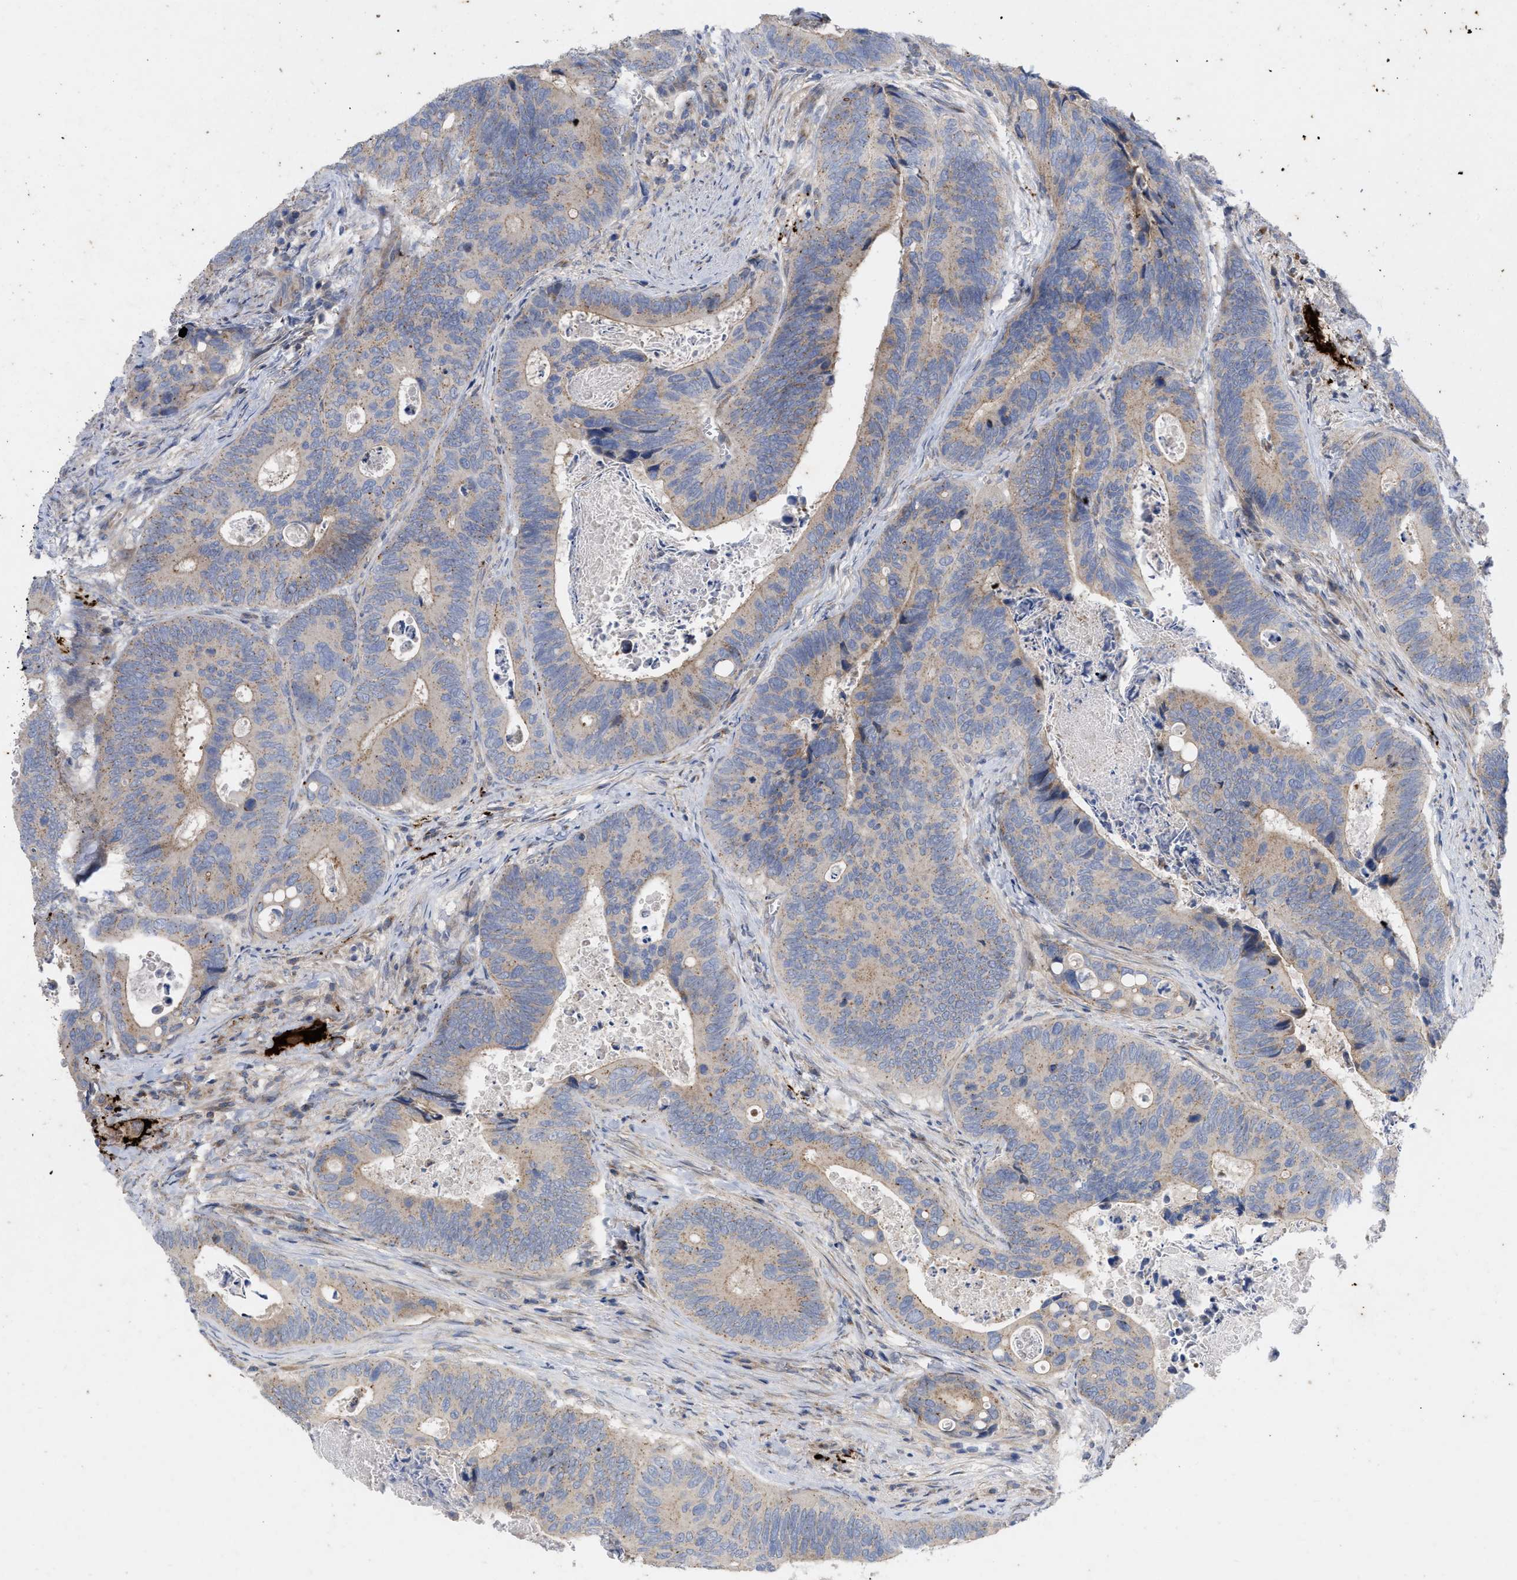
{"staining": {"intensity": "weak", "quantity": ">75%", "location": "cytoplasmic/membranous"}, "tissue": "colorectal cancer", "cell_type": "Tumor cells", "image_type": "cancer", "snomed": [{"axis": "morphology", "description": "Inflammation, NOS"}, {"axis": "morphology", "description": "Adenocarcinoma, NOS"}, {"axis": "topography", "description": "Colon"}], "caption": "A photomicrograph of human colorectal cancer stained for a protein demonstrates weak cytoplasmic/membranous brown staining in tumor cells. (IHC, brightfield microscopy, high magnification).", "gene": "VIP", "patient": {"sex": "male", "age": 72}}